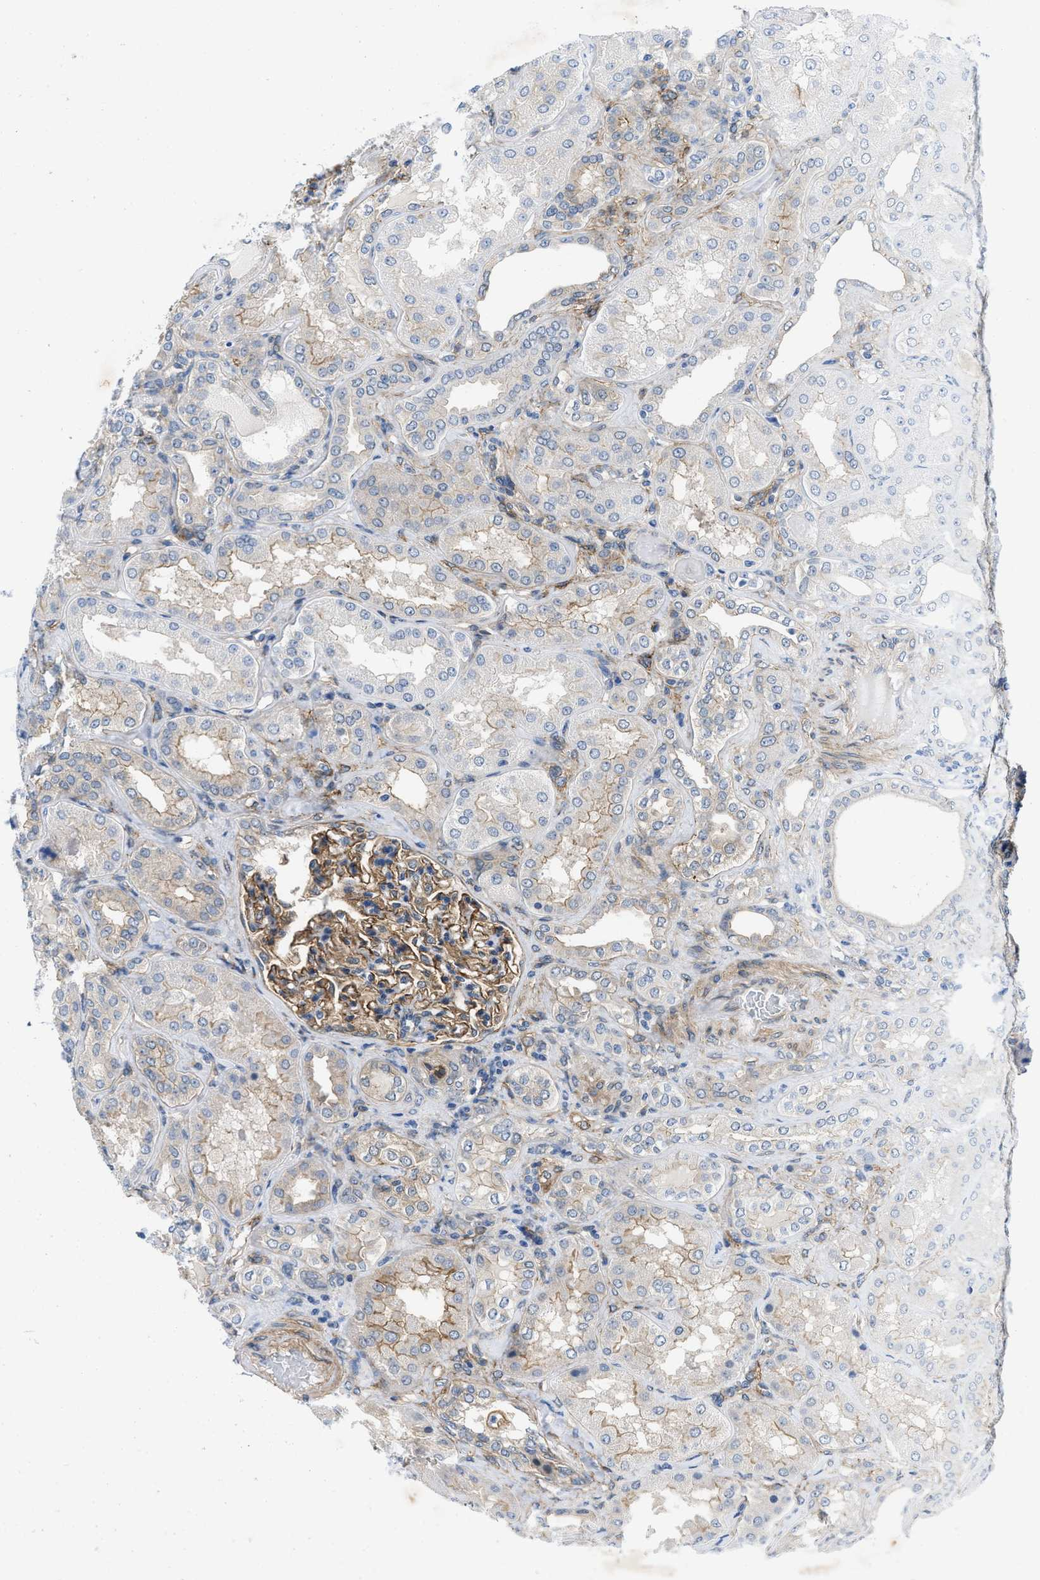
{"staining": {"intensity": "moderate", "quantity": ">75%", "location": "cytoplasmic/membranous"}, "tissue": "kidney", "cell_type": "Cells in glomeruli", "image_type": "normal", "snomed": [{"axis": "morphology", "description": "Normal tissue, NOS"}, {"axis": "topography", "description": "Kidney"}], "caption": "The micrograph reveals staining of benign kidney, revealing moderate cytoplasmic/membranous protein staining (brown color) within cells in glomeruli.", "gene": "PDLIM5", "patient": {"sex": "female", "age": 56}}